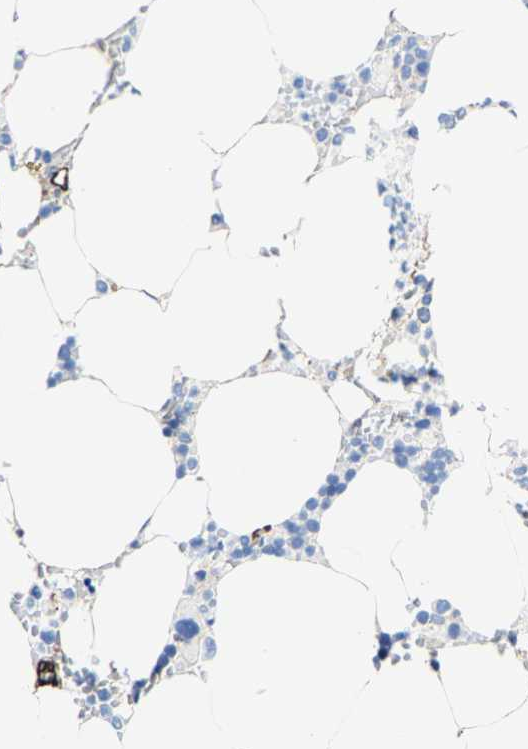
{"staining": {"intensity": "negative", "quantity": "none", "location": "none"}, "tissue": "bone marrow", "cell_type": "Hematopoietic cells", "image_type": "normal", "snomed": [{"axis": "morphology", "description": "Normal tissue, NOS"}, {"axis": "topography", "description": "Bone marrow"}], "caption": "High power microscopy histopathology image of an immunohistochemistry (IHC) micrograph of unremarkable bone marrow, revealing no significant expression in hematopoietic cells. (DAB immunohistochemistry (IHC), high magnification).", "gene": "MMEL1", "patient": {"sex": "male", "age": 70}}